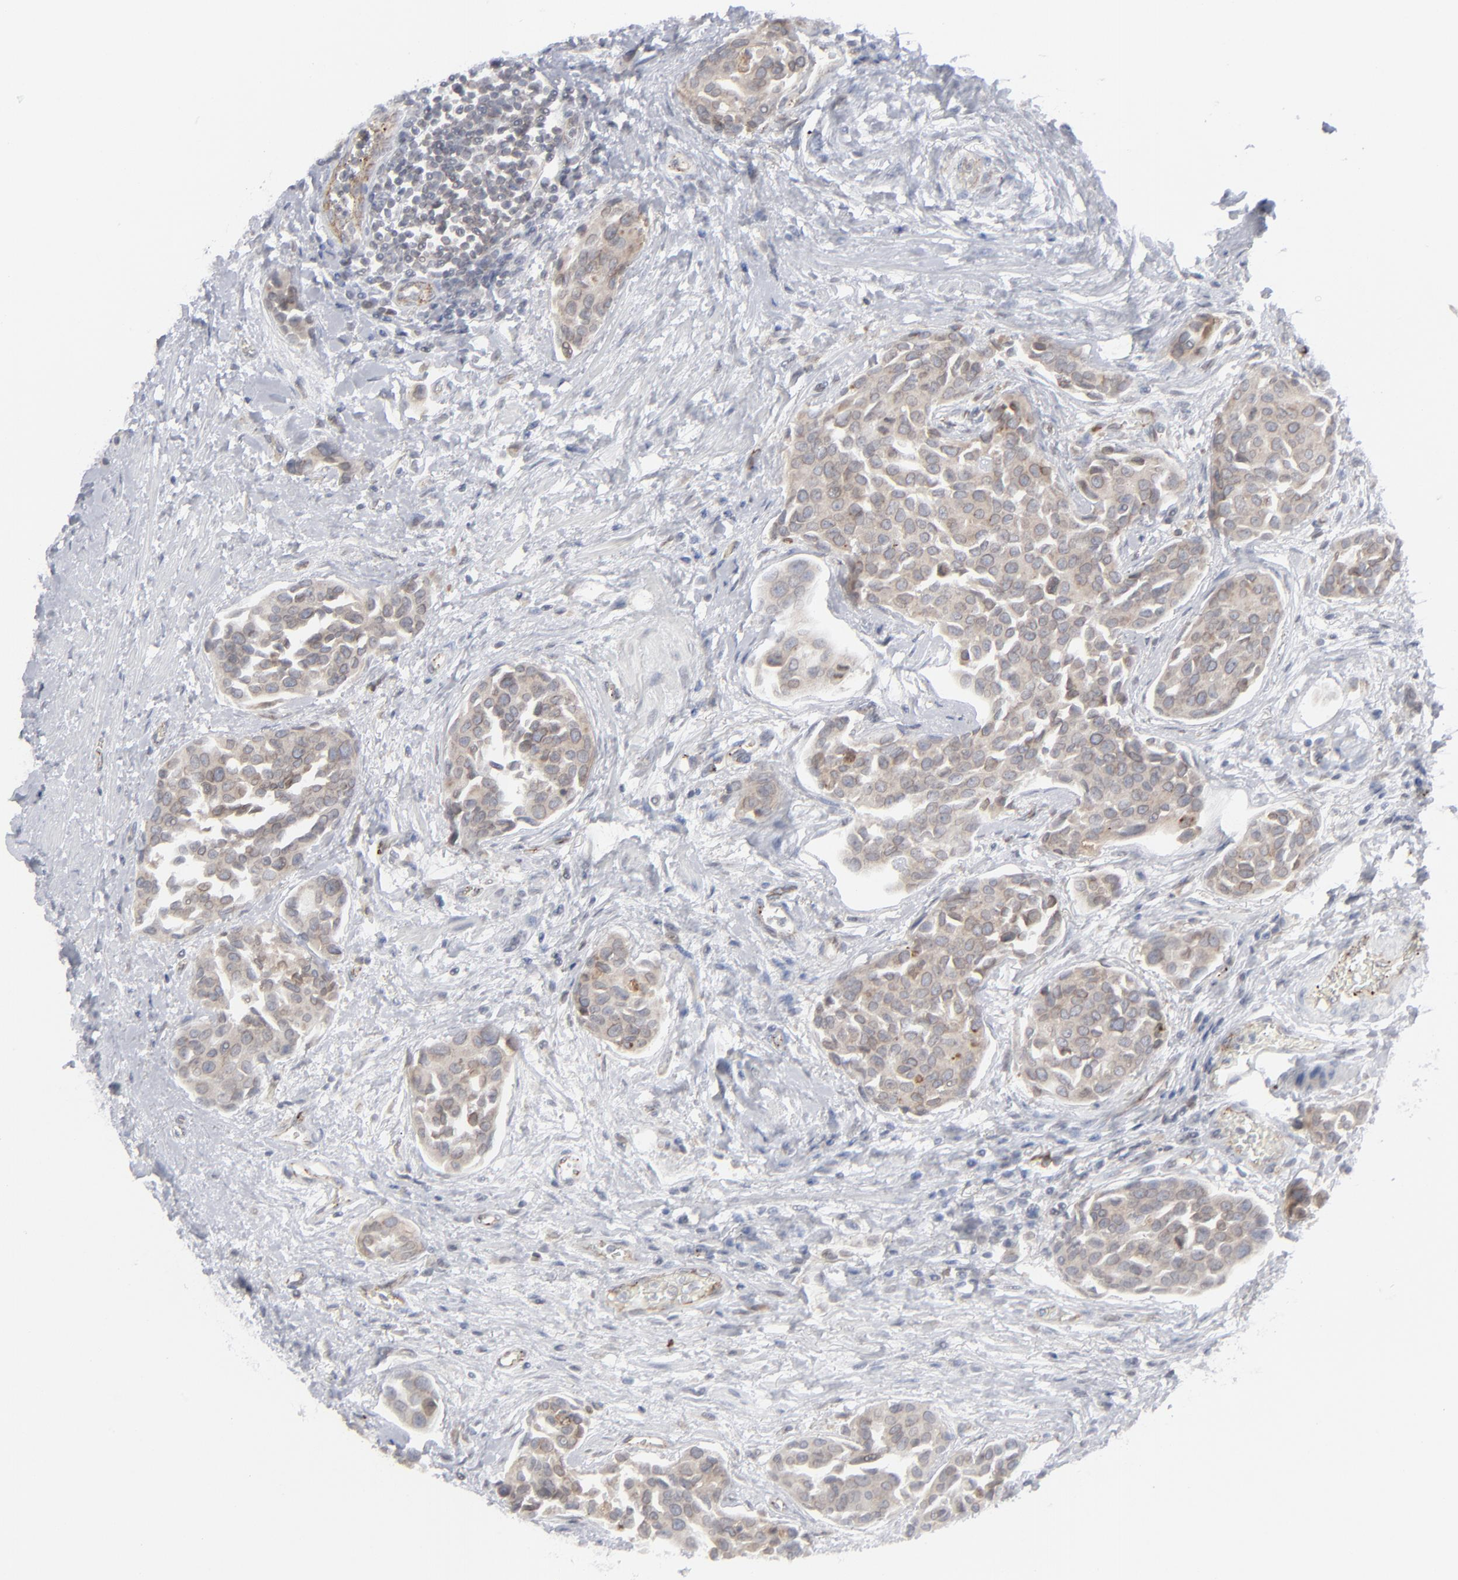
{"staining": {"intensity": "moderate", "quantity": "25%-75%", "location": "cytoplasmic/membranous"}, "tissue": "urothelial cancer", "cell_type": "Tumor cells", "image_type": "cancer", "snomed": [{"axis": "morphology", "description": "Urothelial carcinoma, High grade"}, {"axis": "topography", "description": "Urinary bladder"}], "caption": "Approximately 25%-75% of tumor cells in human high-grade urothelial carcinoma demonstrate moderate cytoplasmic/membranous protein staining as visualized by brown immunohistochemical staining.", "gene": "NUP88", "patient": {"sex": "male", "age": 78}}